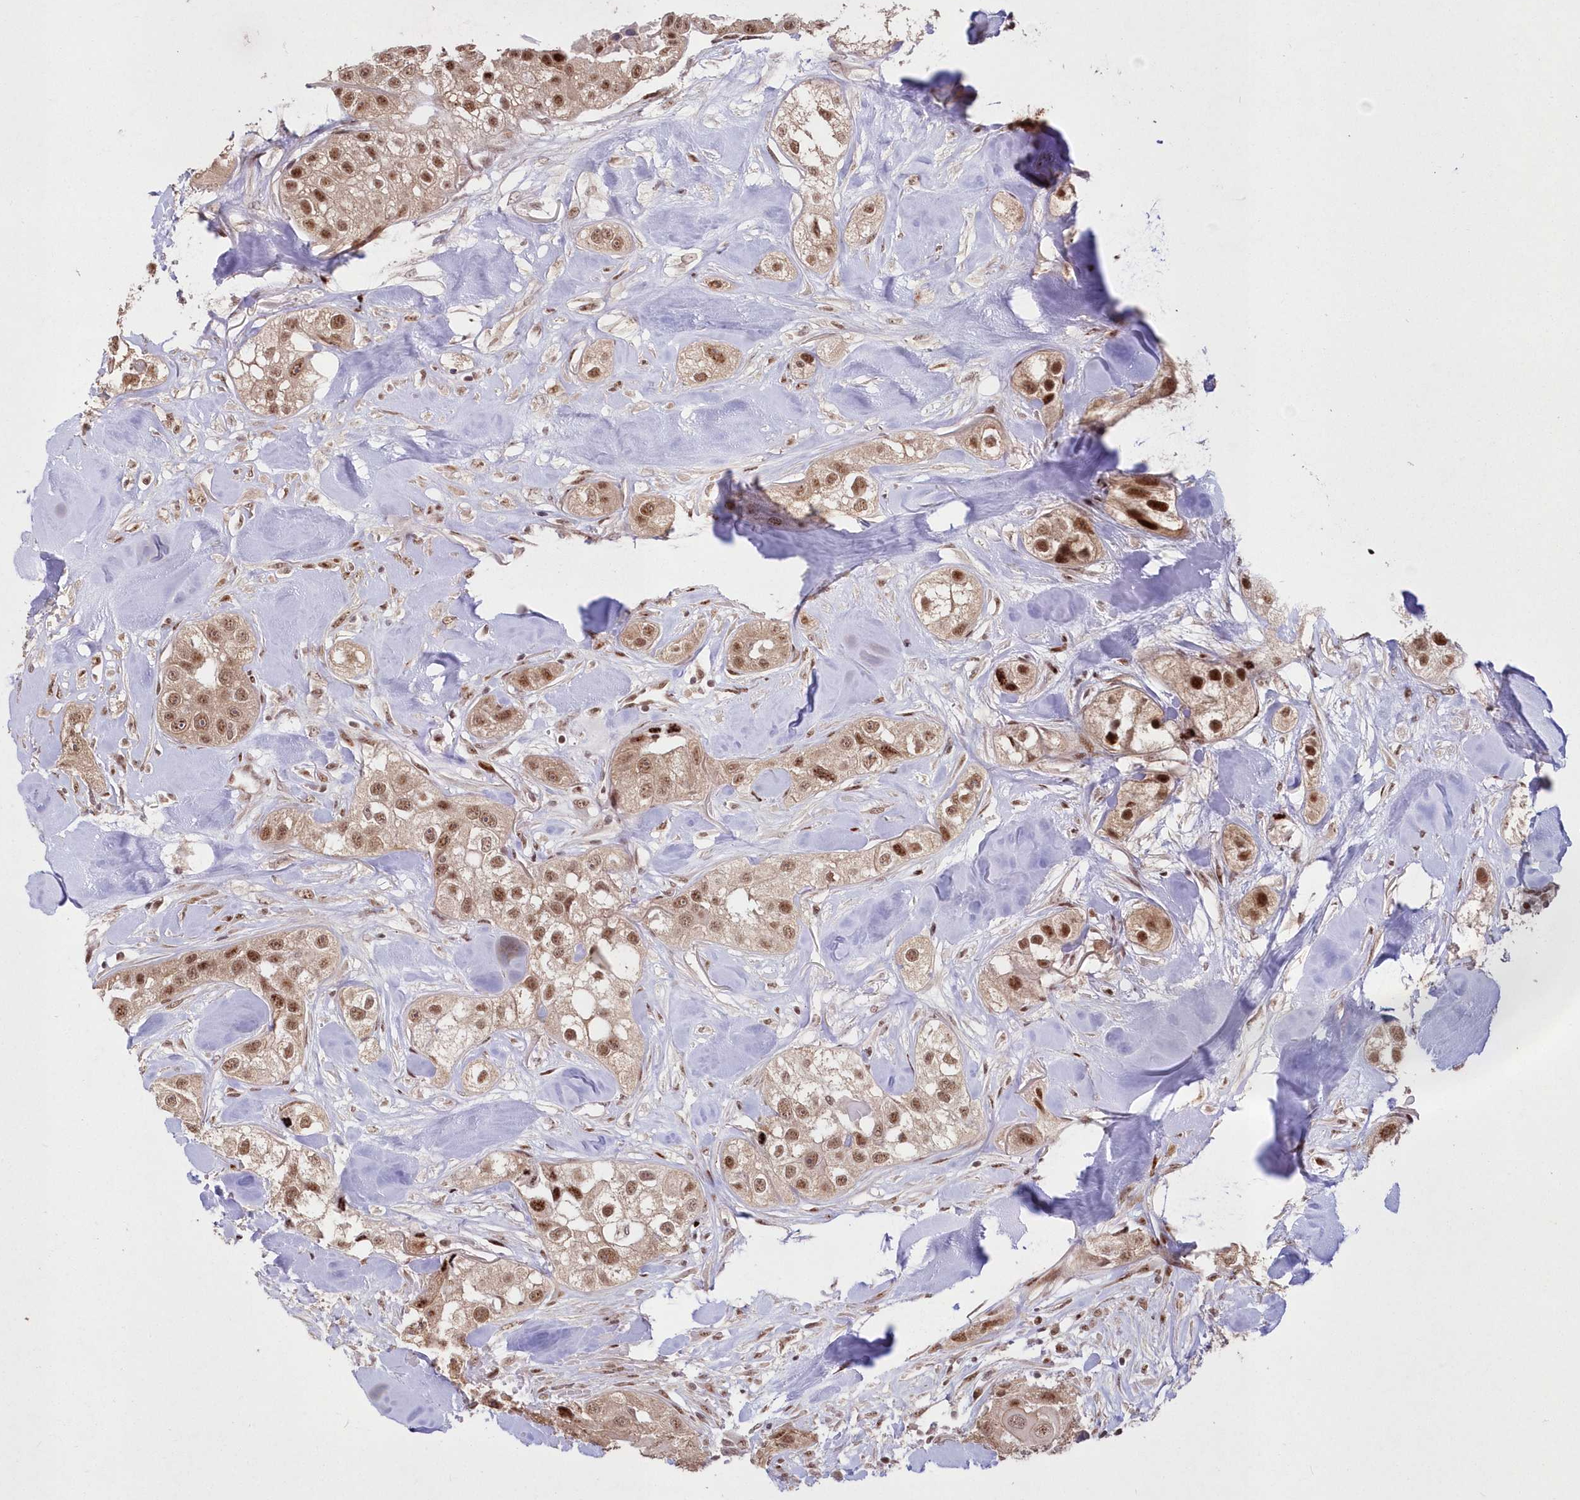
{"staining": {"intensity": "moderate", "quantity": ">75%", "location": "nuclear"}, "tissue": "head and neck cancer", "cell_type": "Tumor cells", "image_type": "cancer", "snomed": [{"axis": "morphology", "description": "Normal tissue, NOS"}, {"axis": "morphology", "description": "Squamous cell carcinoma, NOS"}, {"axis": "topography", "description": "Skeletal muscle"}, {"axis": "topography", "description": "Head-Neck"}], "caption": "The photomicrograph shows staining of head and neck cancer, revealing moderate nuclear protein staining (brown color) within tumor cells.", "gene": "WBP1L", "patient": {"sex": "male", "age": 51}}